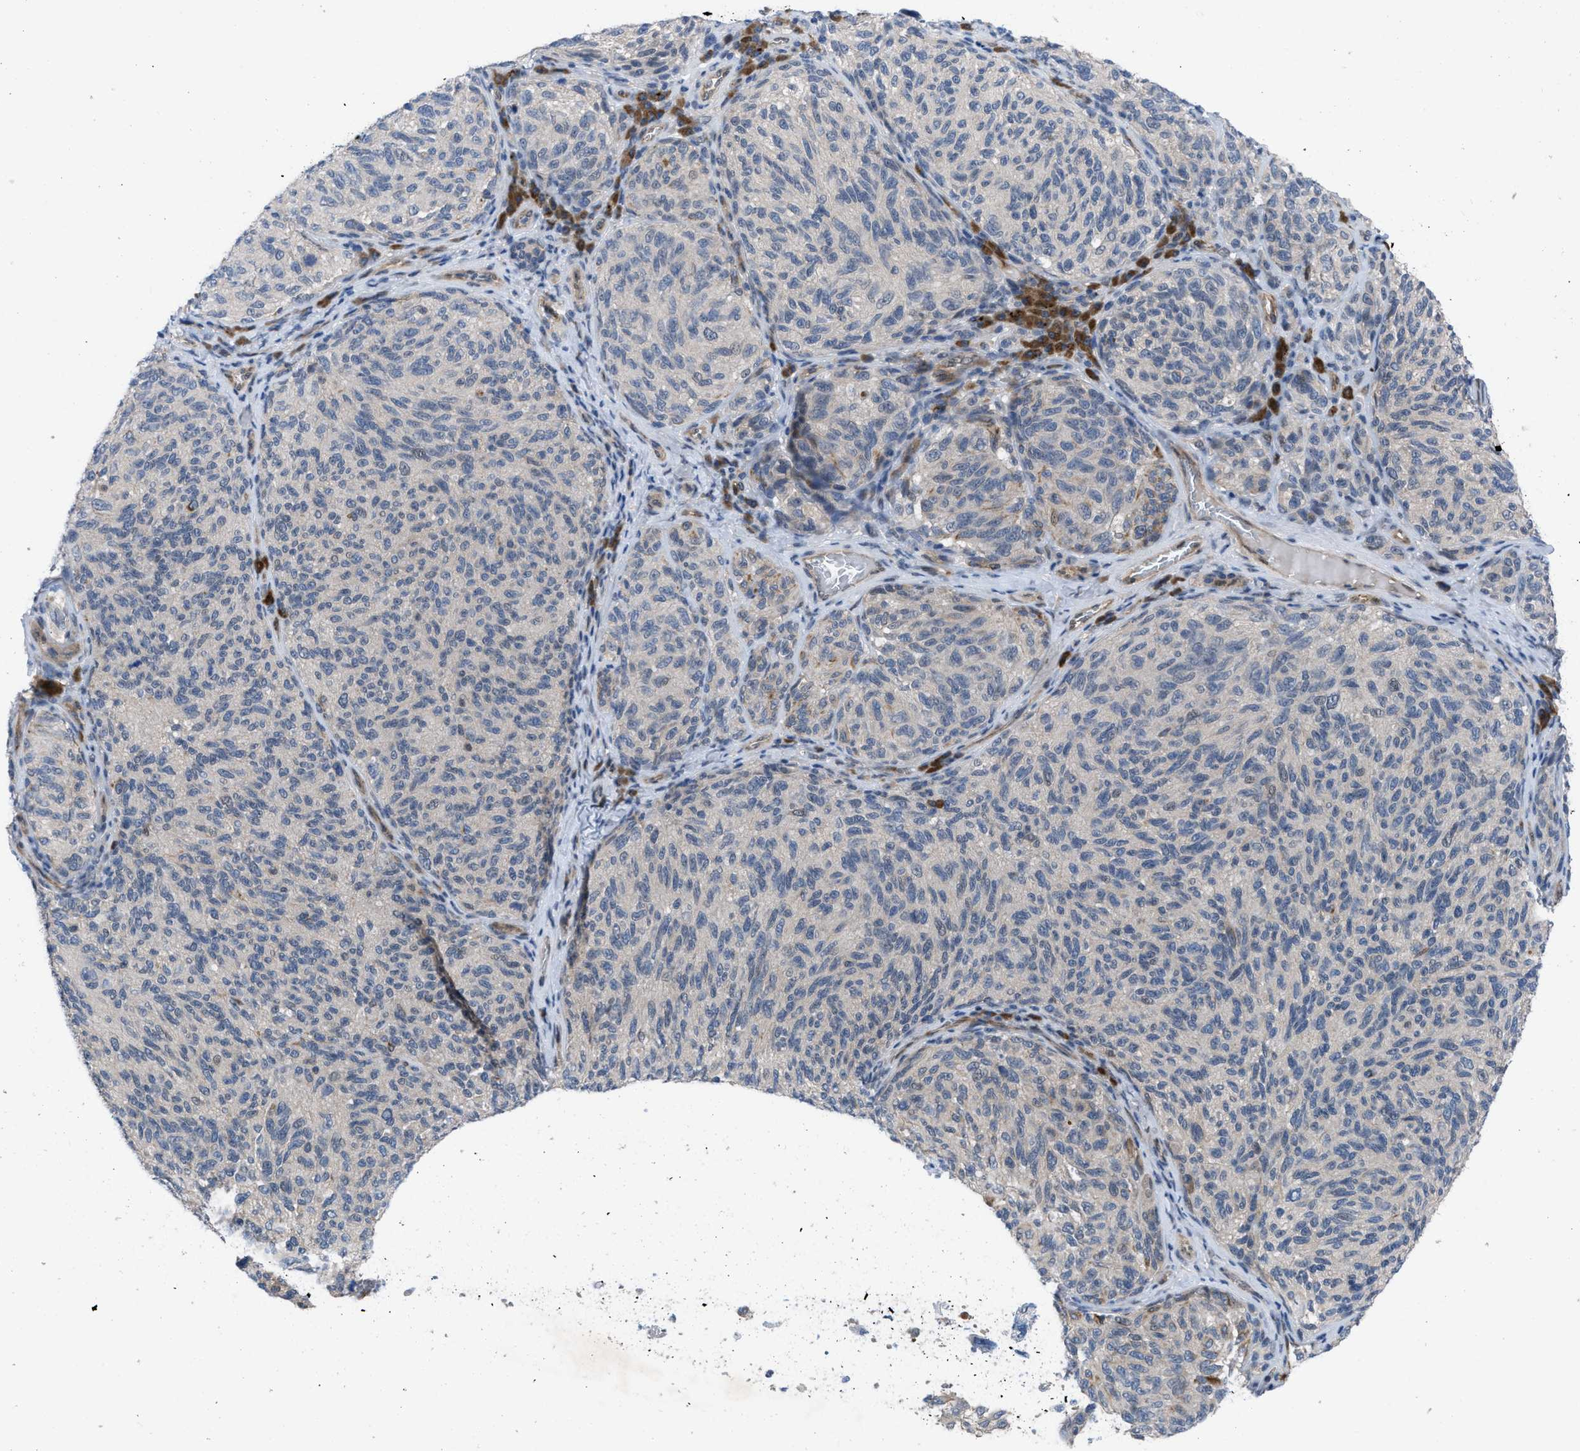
{"staining": {"intensity": "negative", "quantity": "none", "location": "none"}, "tissue": "melanoma", "cell_type": "Tumor cells", "image_type": "cancer", "snomed": [{"axis": "morphology", "description": "Malignant melanoma, NOS"}, {"axis": "topography", "description": "Skin"}], "caption": "Tumor cells show no significant staining in melanoma. (DAB immunohistochemistry, high magnification).", "gene": "IL17RE", "patient": {"sex": "female", "age": 73}}